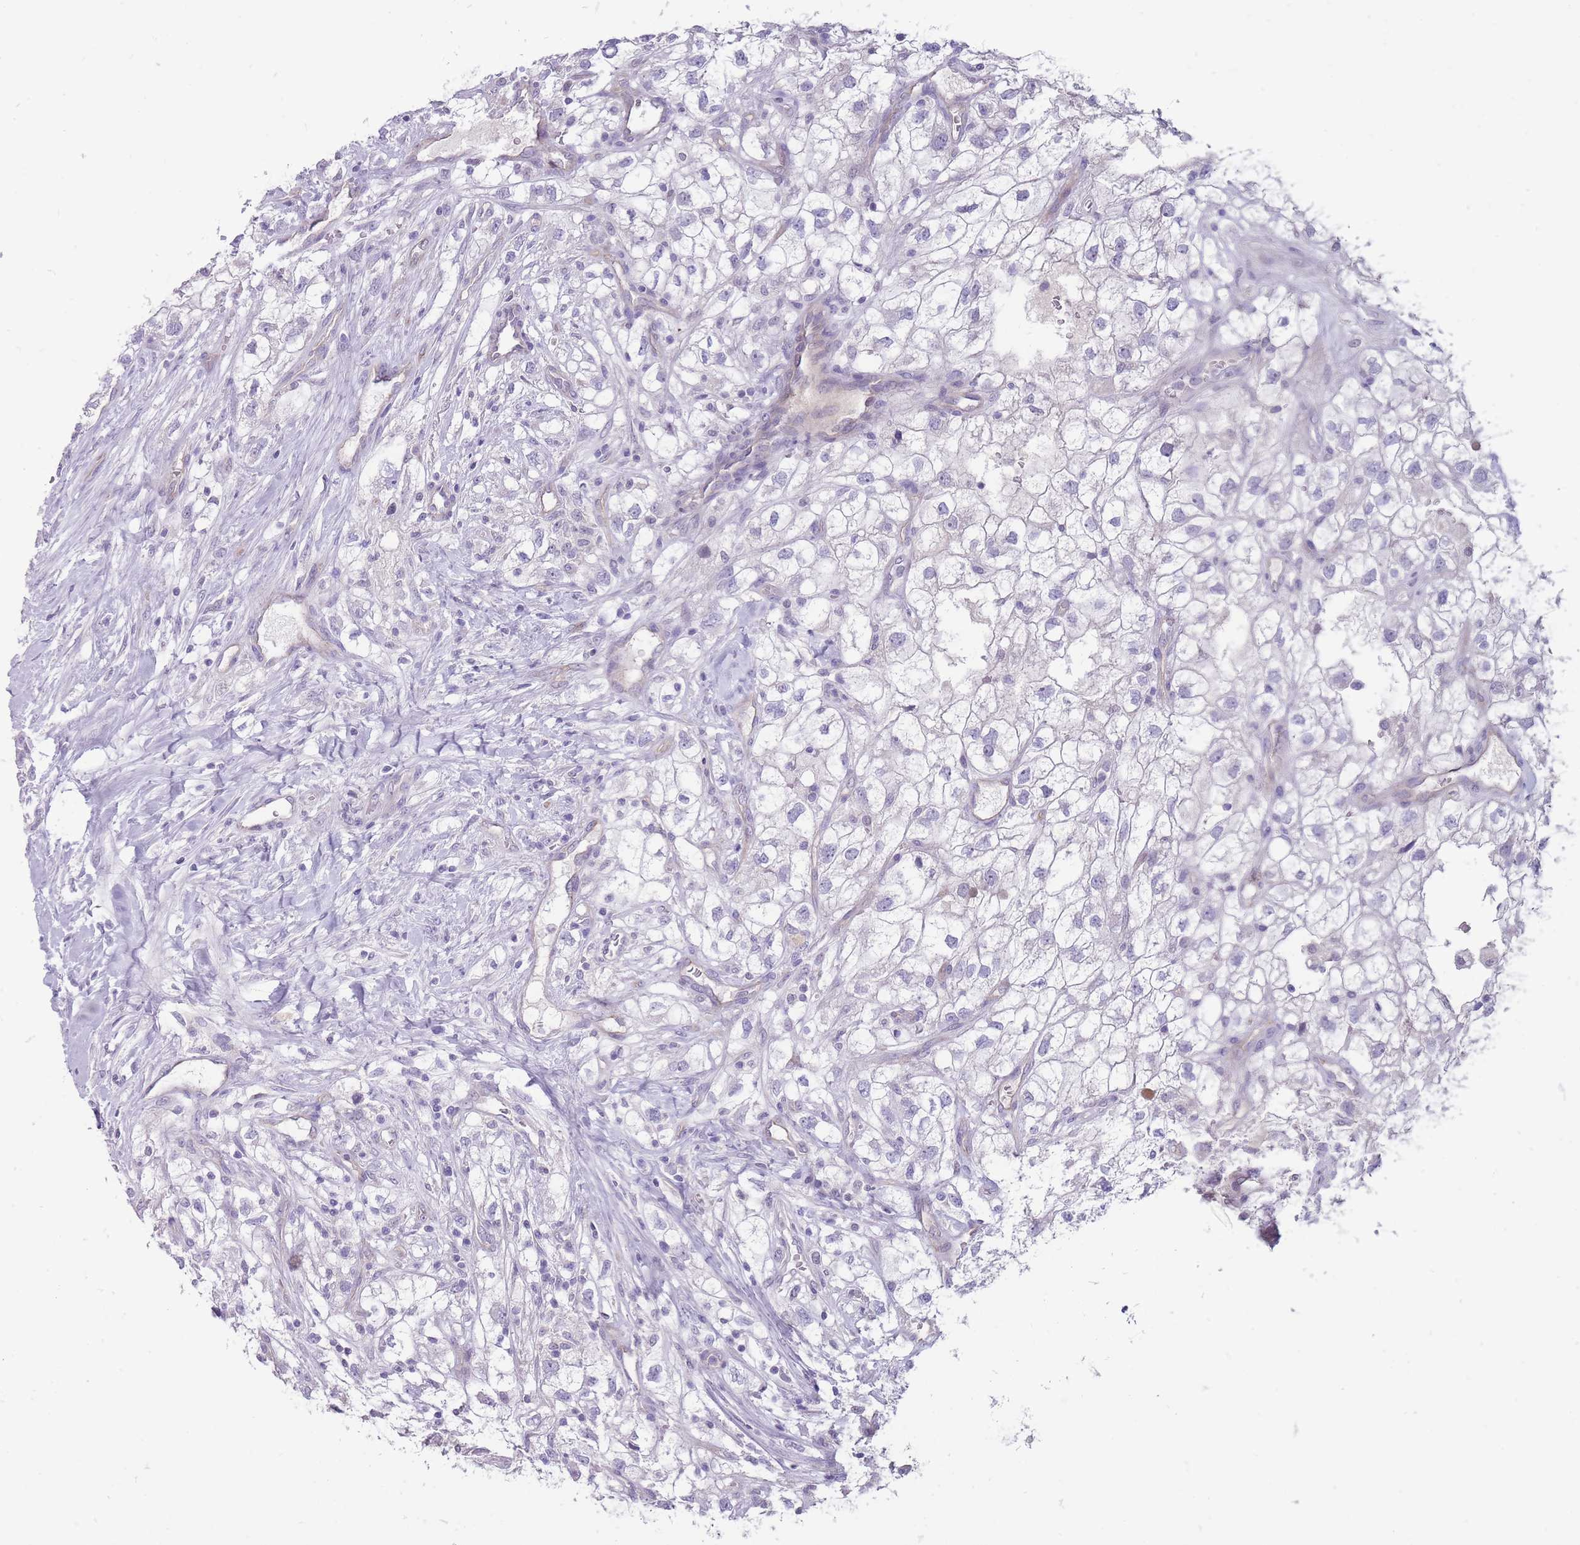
{"staining": {"intensity": "negative", "quantity": "none", "location": "none"}, "tissue": "renal cancer", "cell_type": "Tumor cells", "image_type": "cancer", "snomed": [{"axis": "morphology", "description": "Adenocarcinoma, NOS"}, {"axis": "topography", "description": "Kidney"}], "caption": "This is an IHC image of renal adenocarcinoma. There is no expression in tumor cells.", "gene": "ERICH4", "patient": {"sex": "male", "age": 59}}